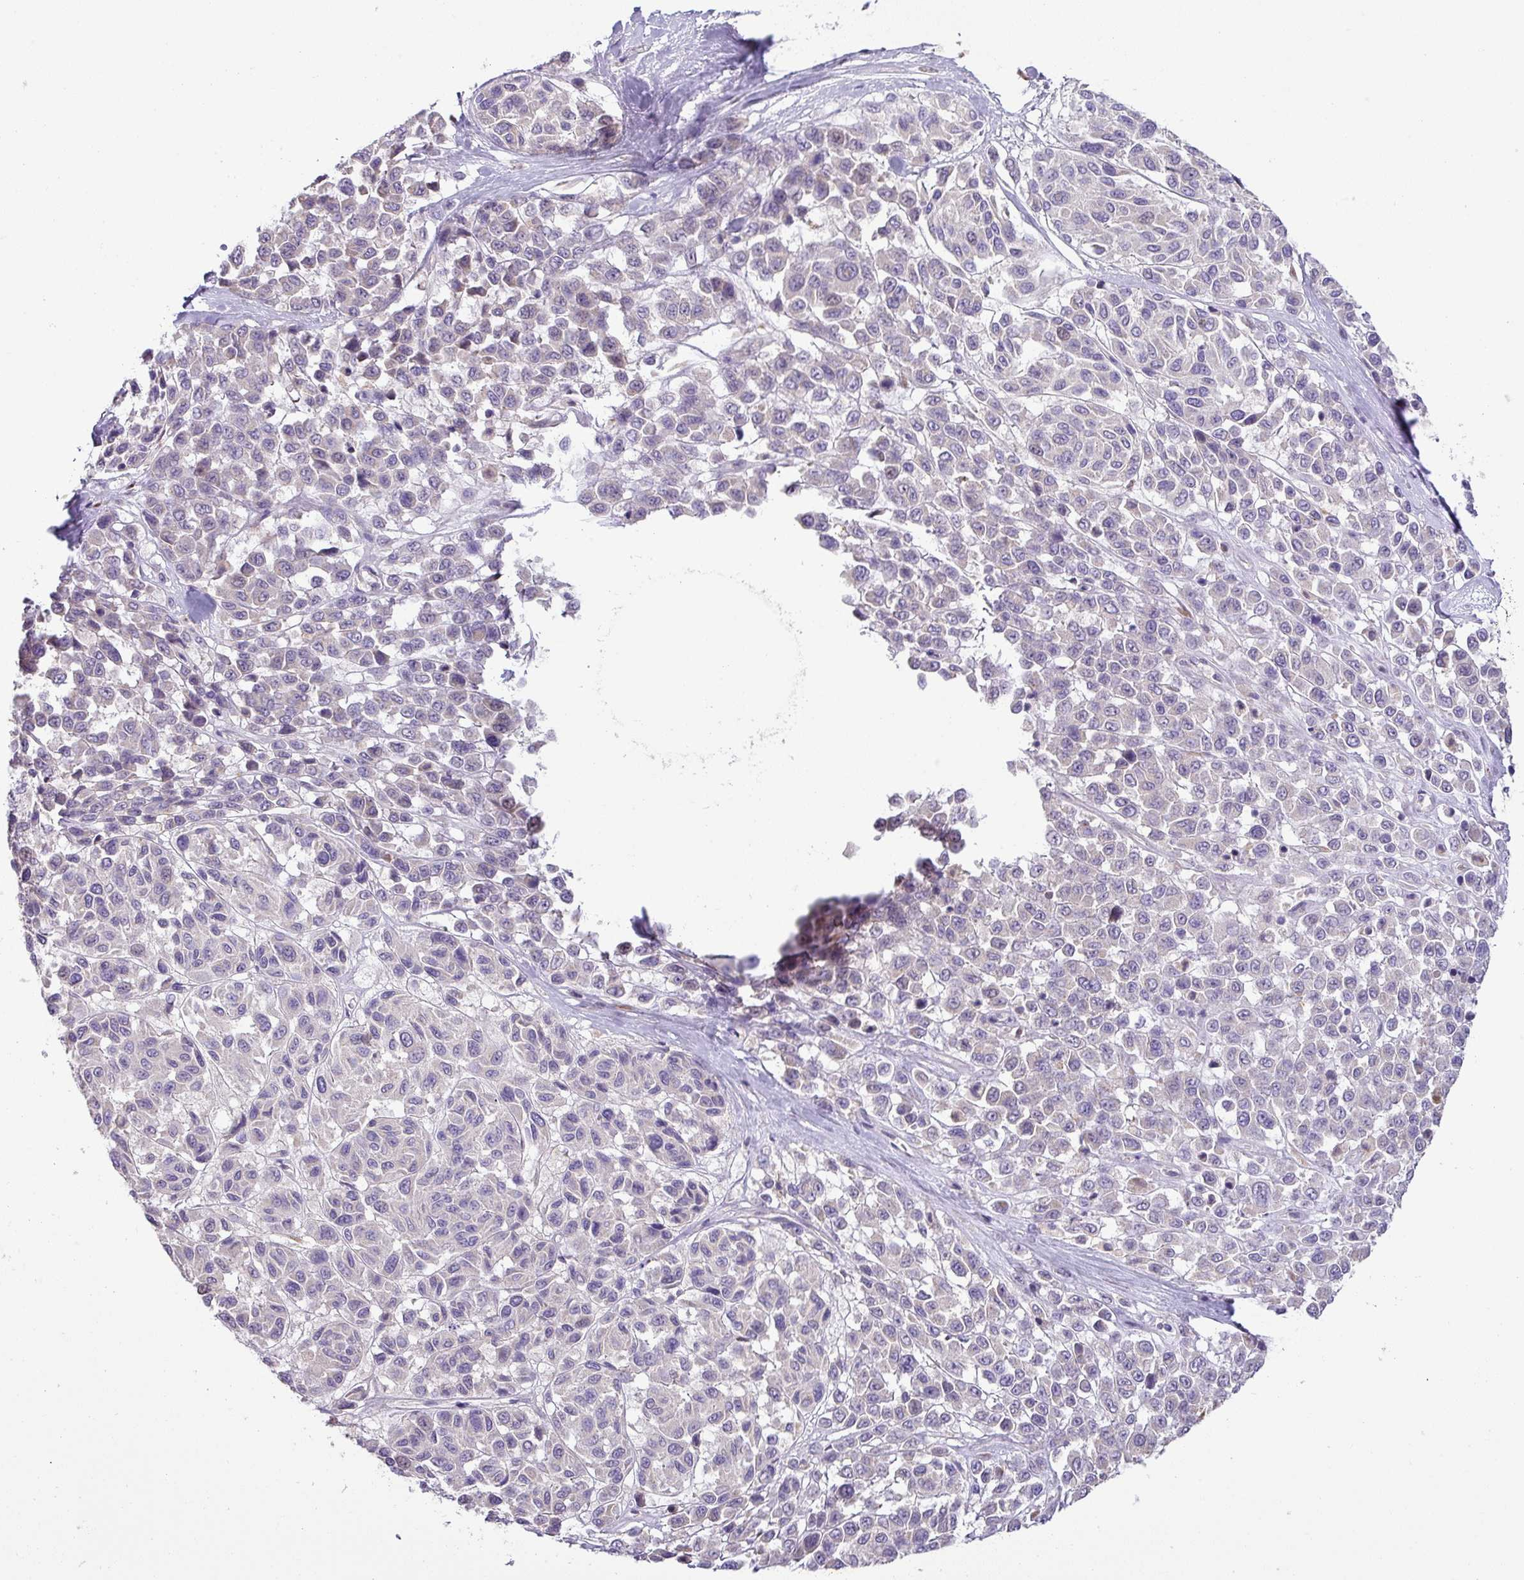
{"staining": {"intensity": "negative", "quantity": "none", "location": "none"}, "tissue": "melanoma", "cell_type": "Tumor cells", "image_type": "cancer", "snomed": [{"axis": "morphology", "description": "Malignant melanoma, NOS"}, {"axis": "topography", "description": "Skin"}], "caption": "The micrograph shows no significant positivity in tumor cells of melanoma.", "gene": "GALNT12", "patient": {"sex": "female", "age": 66}}